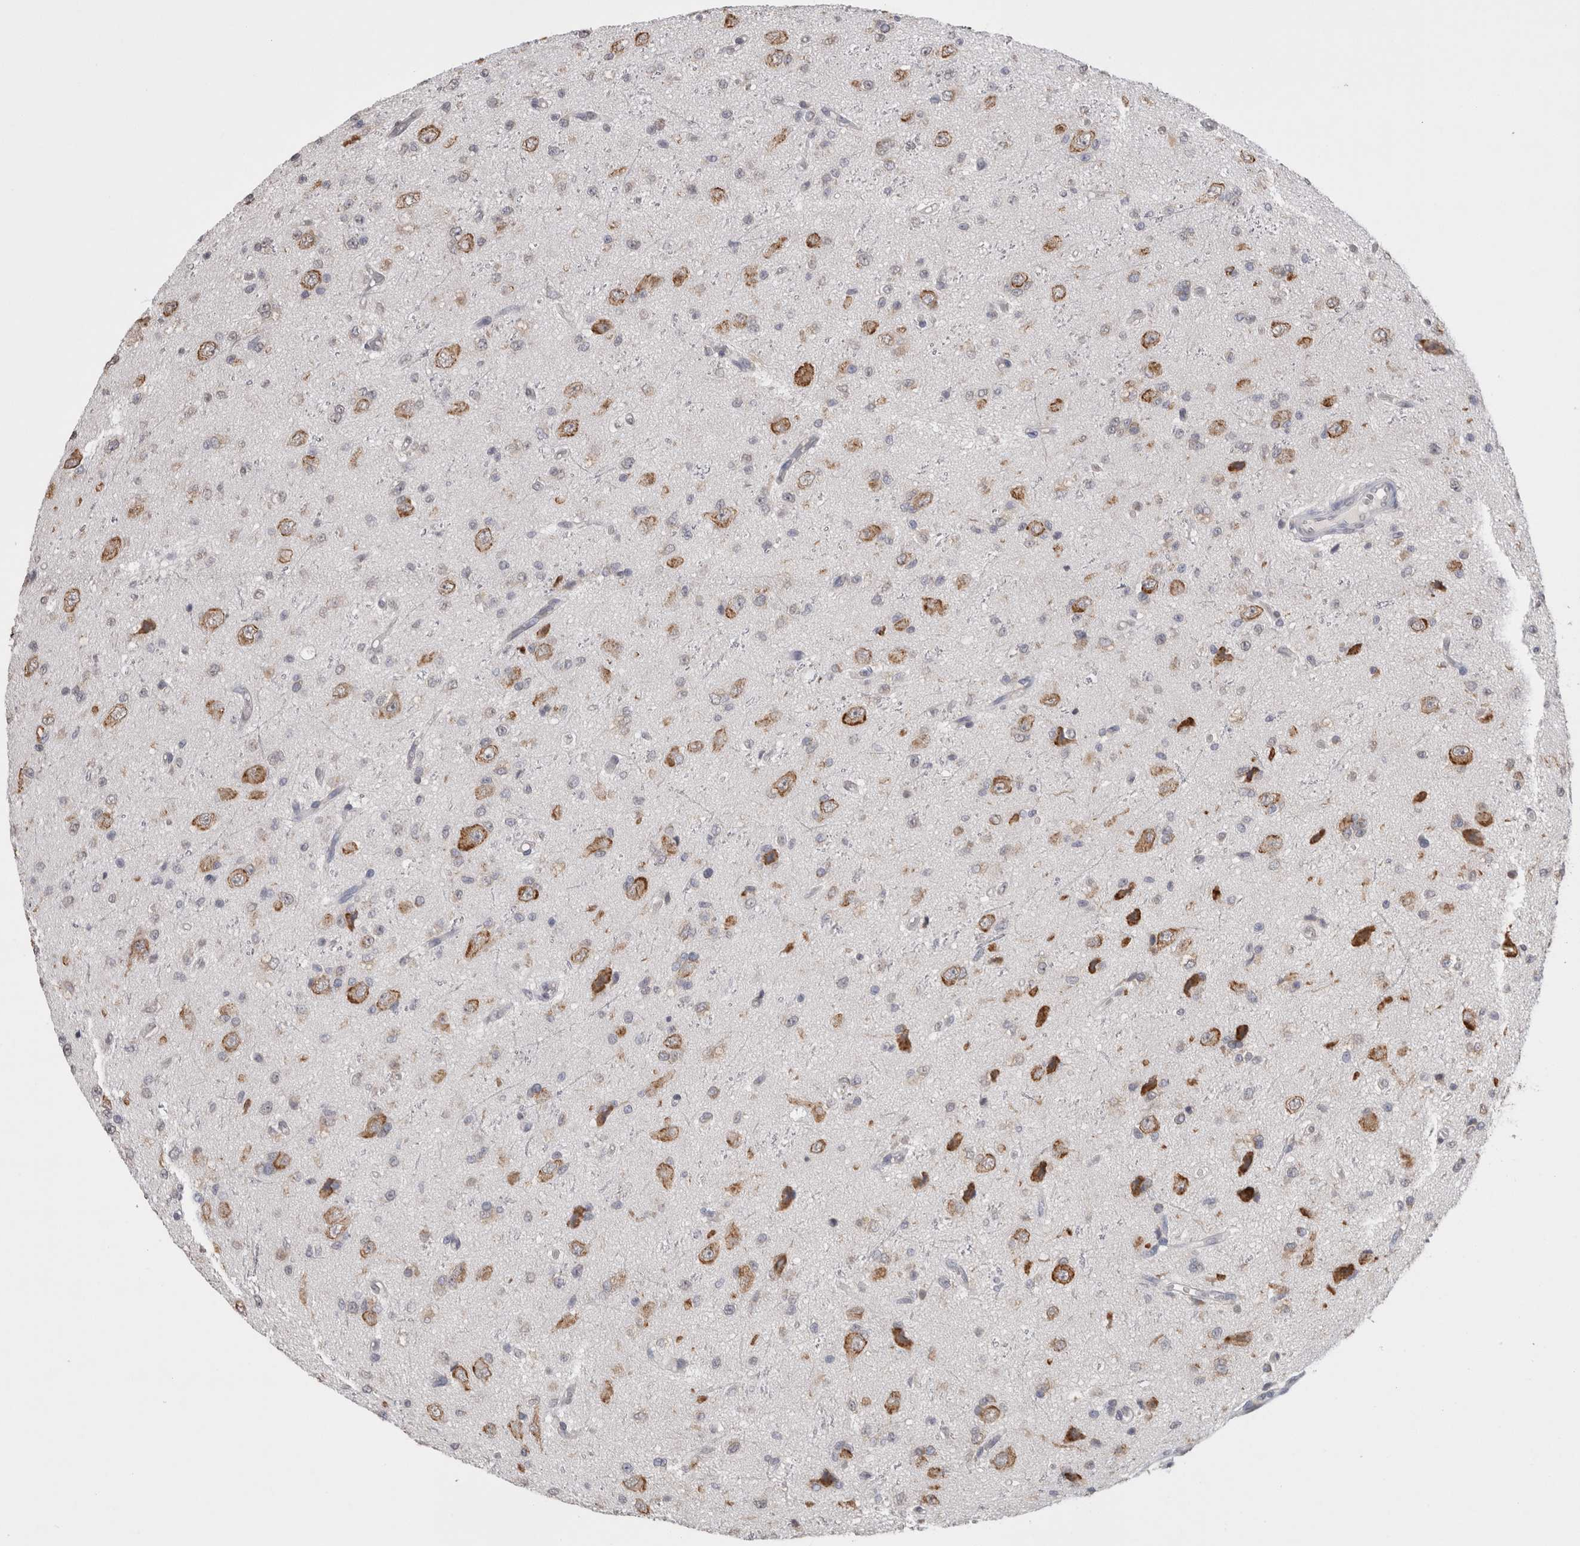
{"staining": {"intensity": "negative", "quantity": "none", "location": "none"}, "tissue": "glioma", "cell_type": "Tumor cells", "image_type": "cancer", "snomed": [{"axis": "morphology", "description": "Glioma, malignant, High grade"}, {"axis": "topography", "description": "pancreas cauda"}], "caption": "Tumor cells show no significant staining in high-grade glioma (malignant).", "gene": "NOMO1", "patient": {"sex": "male", "age": 60}}